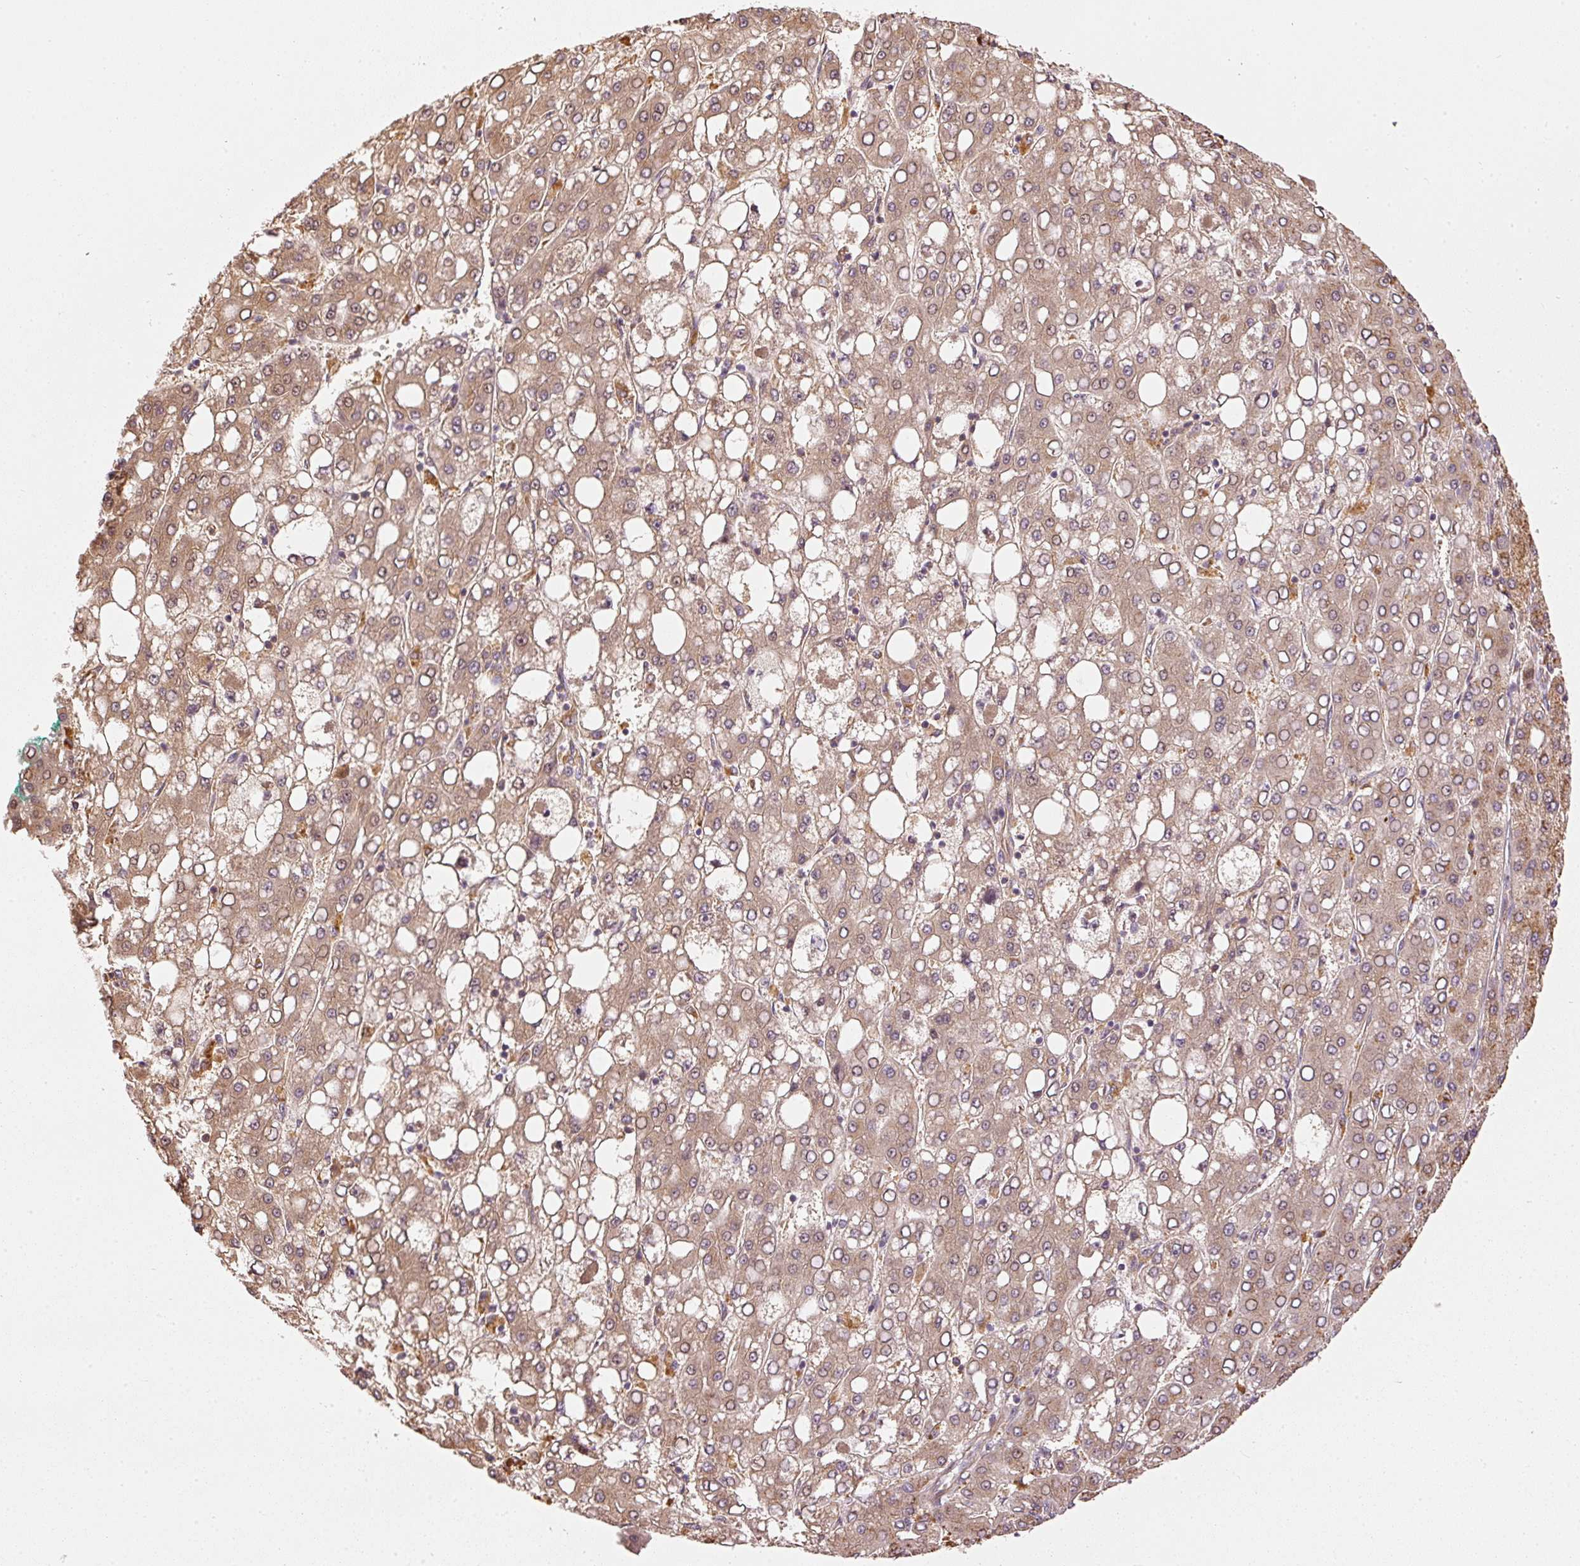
{"staining": {"intensity": "moderate", "quantity": ">75%", "location": "cytoplasmic/membranous"}, "tissue": "liver cancer", "cell_type": "Tumor cells", "image_type": "cancer", "snomed": [{"axis": "morphology", "description": "Carcinoma, Hepatocellular, NOS"}, {"axis": "topography", "description": "Liver"}], "caption": "Moderate cytoplasmic/membranous protein staining is identified in about >75% of tumor cells in liver cancer (hepatocellular carcinoma).", "gene": "MTHFD1L", "patient": {"sex": "male", "age": 65}}